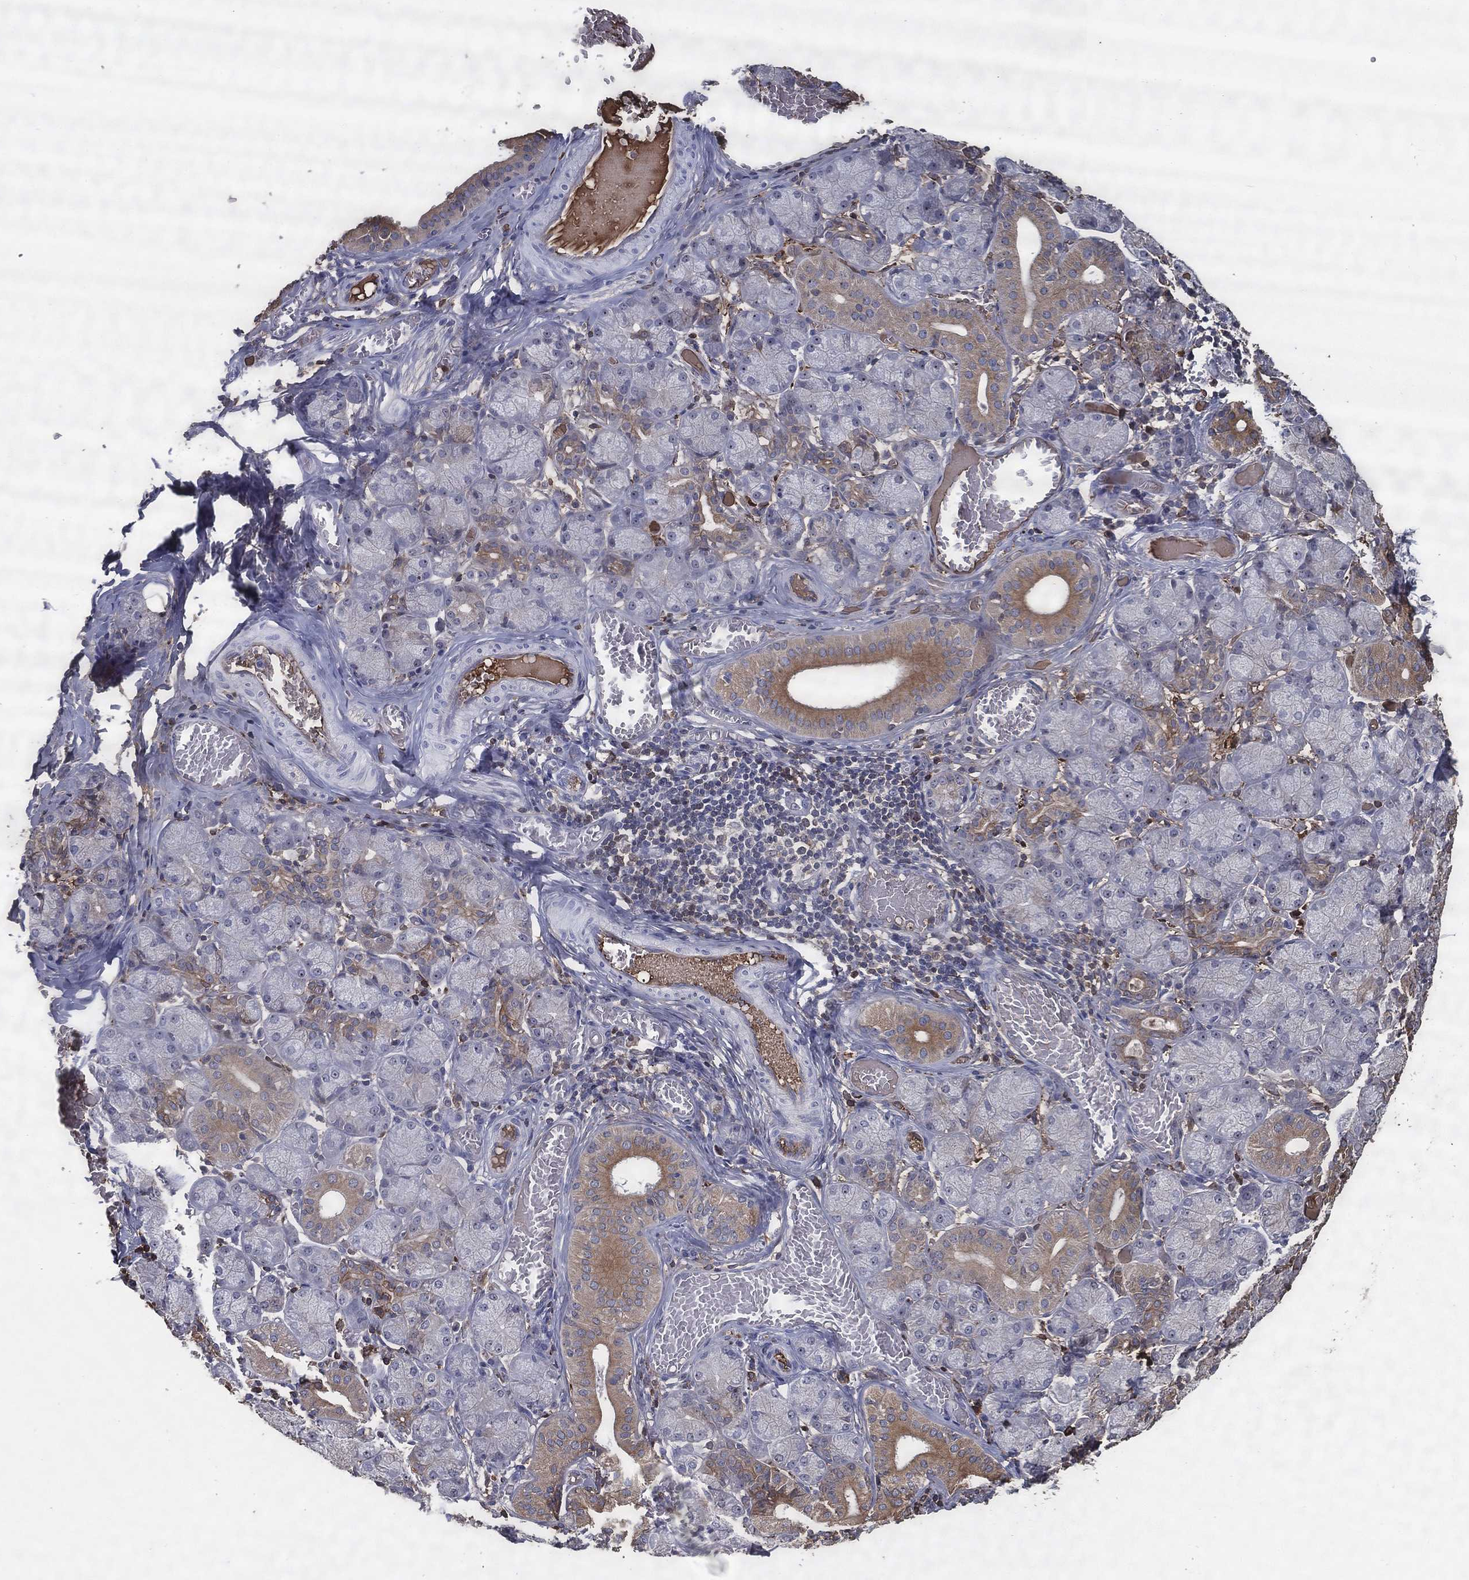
{"staining": {"intensity": "weak", "quantity": "<25%", "location": "cytoplasmic/membranous"}, "tissue": "salivary gland", "cell_type": "Glandular cells", "image_type": "normal", "snomed": [{"axis": "morphology", "description": "Normal tissue, NOS"}, {"axis": "topography", "description": "Salivary gland"}, {"axis": "topography", "description": "Peripheral nerve tissue"}], "caption": "Glandular cells show no significant protein expression in unremarkable salivary gland. The staining was performed using DAB to visualize the protein expression in brown, while the nuclei were stained in blue with hematoxylin (Magnification: 20x).", "gene": "EFNA1", "patient": {"sex": "female", "age": 24}}